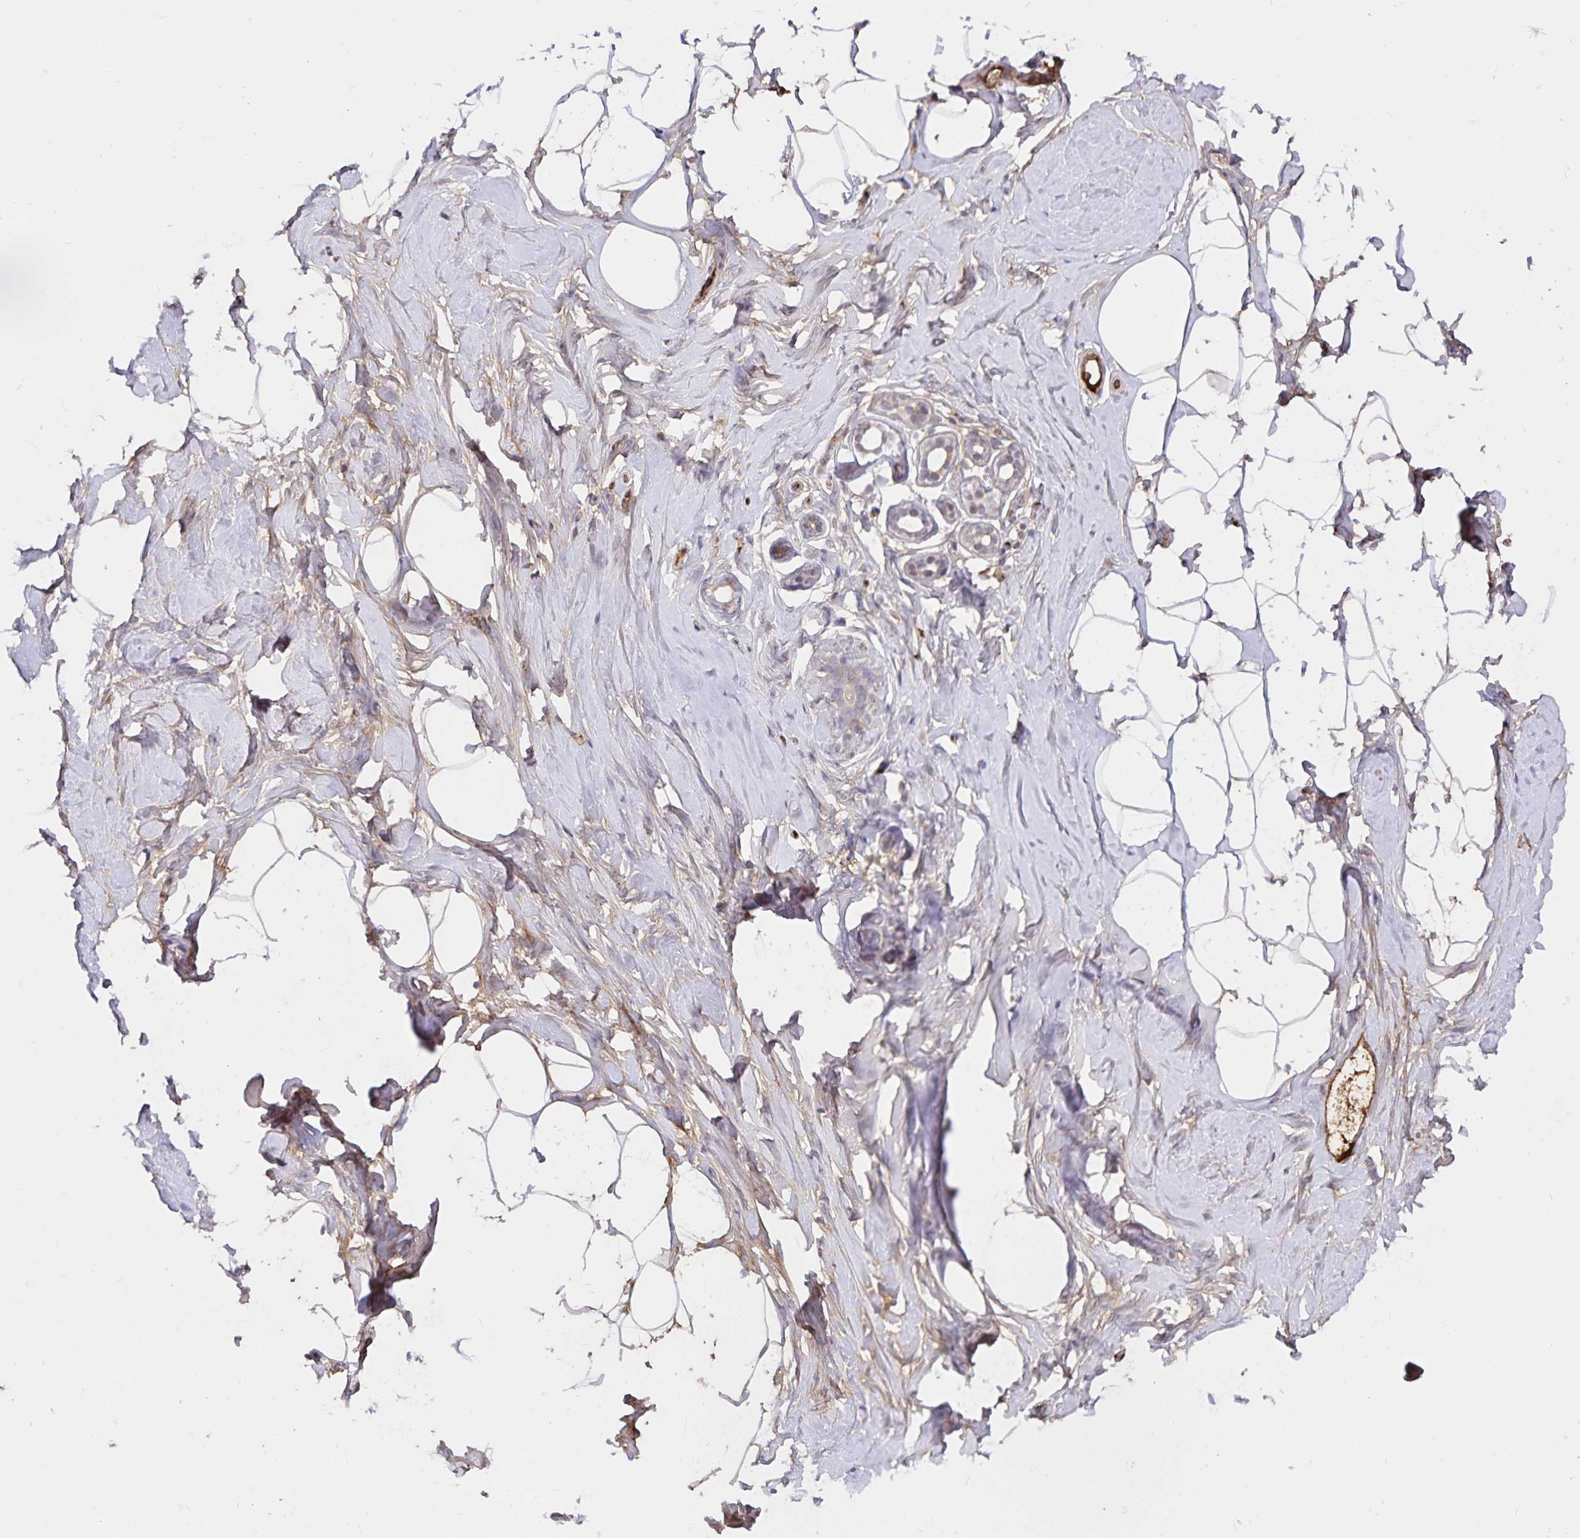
{"staining": {"intensity": "weak", "quantity": "<25%", "location": "cytoplasmic/membranous"}, "tissue": "breast", "cell_type": "Adipocytes", "image_type": "normal", "snomed": [{"axis": "morphology", "description": "Normal tissue, NOS"}, {"axis": "topography", "description": "Breast"}], "caption": "This is an immunohistochemistry histopathology image of normal breast. There is no expression in adipocytes.", "gene": "FGG", "patient": {"sex": "female", "age": 32}}